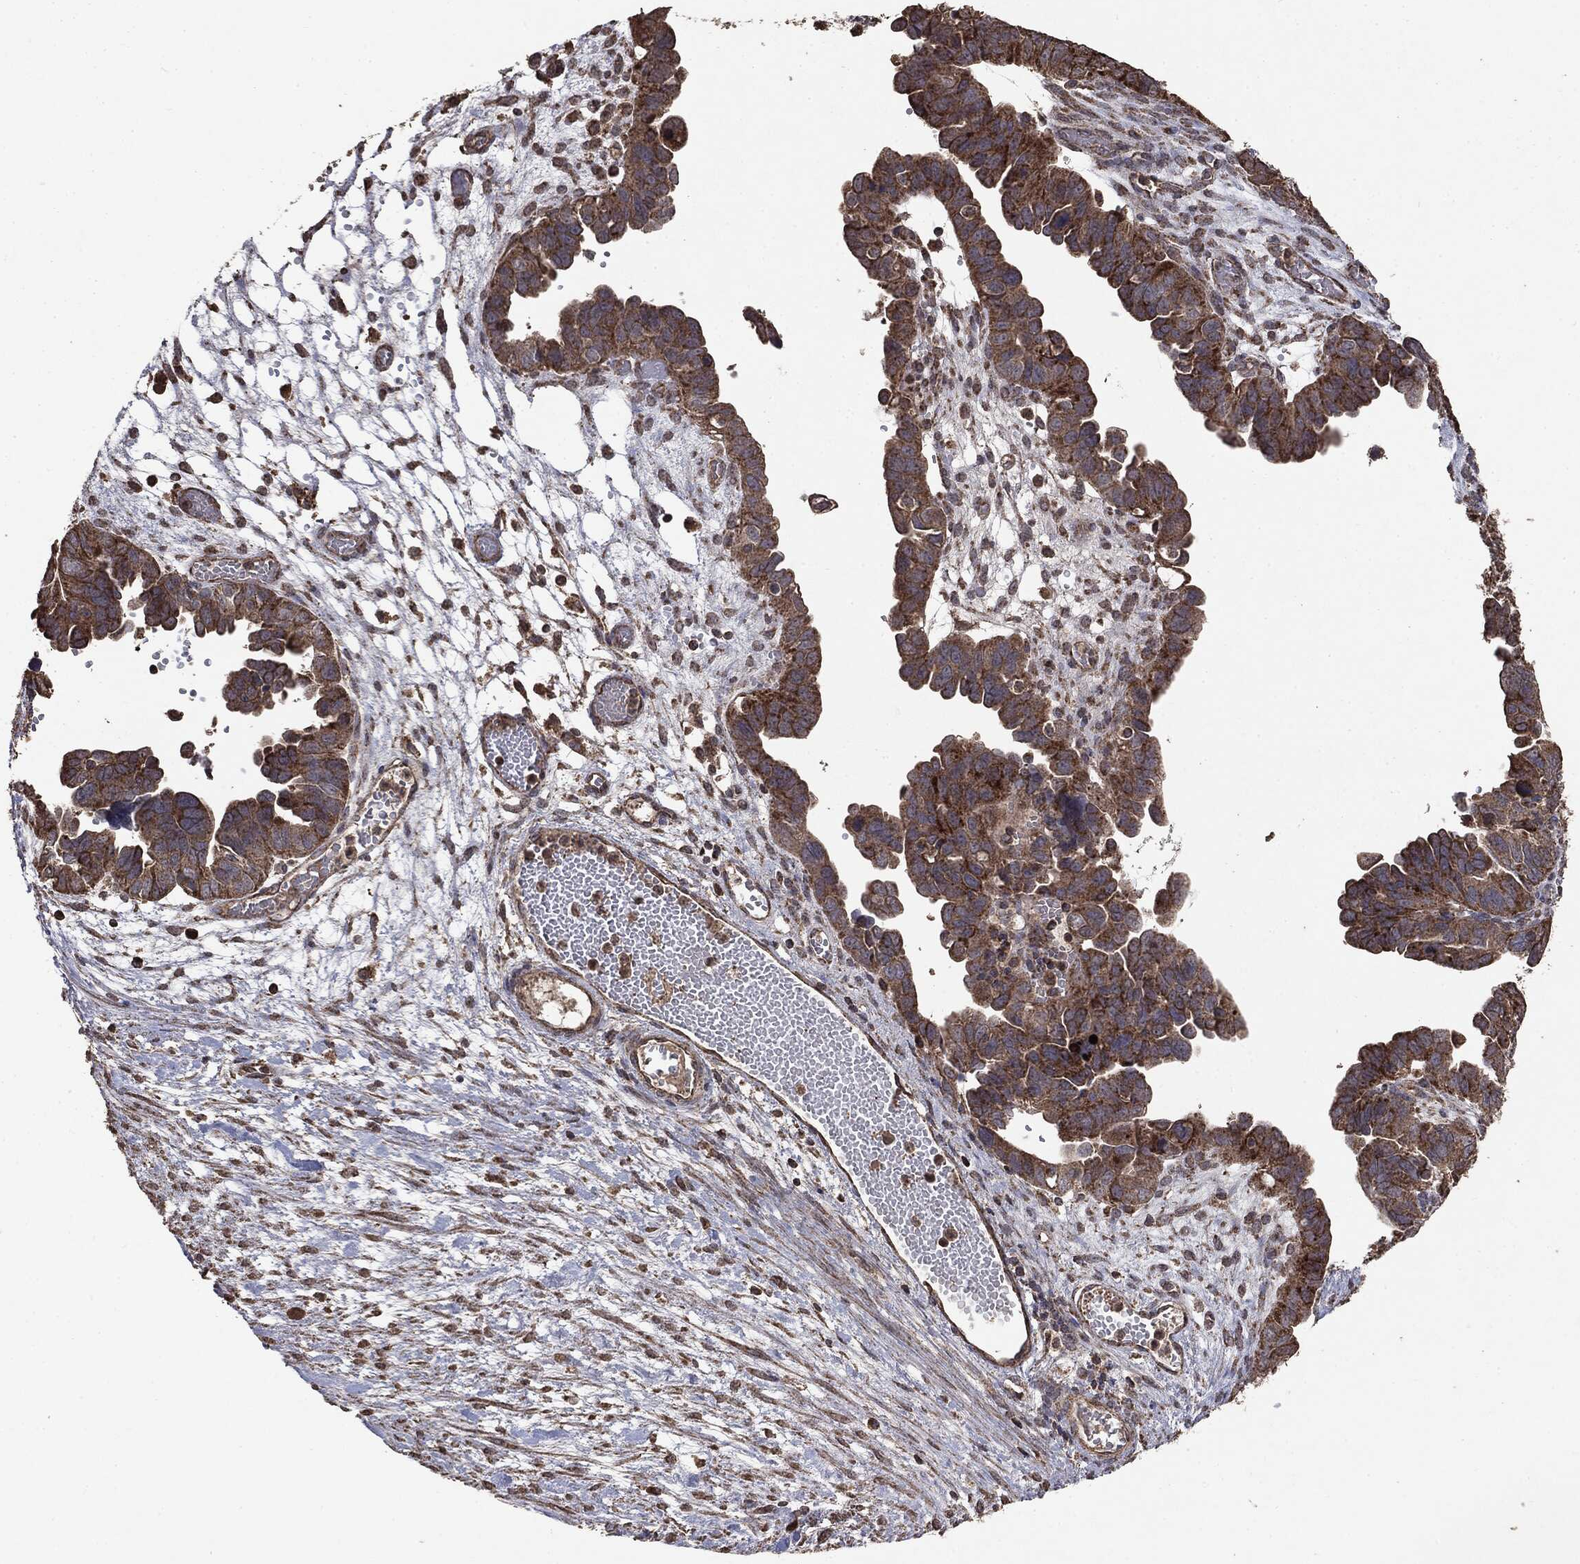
{"staining": {"intensity": "moderate", "quantity": ">75%", "location": "cytoplasmic/membranous"}, "tissue": "ovarian cancer", "cell_type": "Tumor cells", "image_type": "cancer", "snomed": [{"axis": "morphology", "description": "Cystadenocarcinoma, serous, NOS"}, {"axis": "topography", "description": "Ovary"}], "caption": "Tumor cells demonstrate medium levels of moderate cytoplasmic/membranous positivity in about >75% of cells in ovarian serous cystadenocarcinoma.", "gene": "MTOR", "patient": {"sex": "female", "age": 64}}